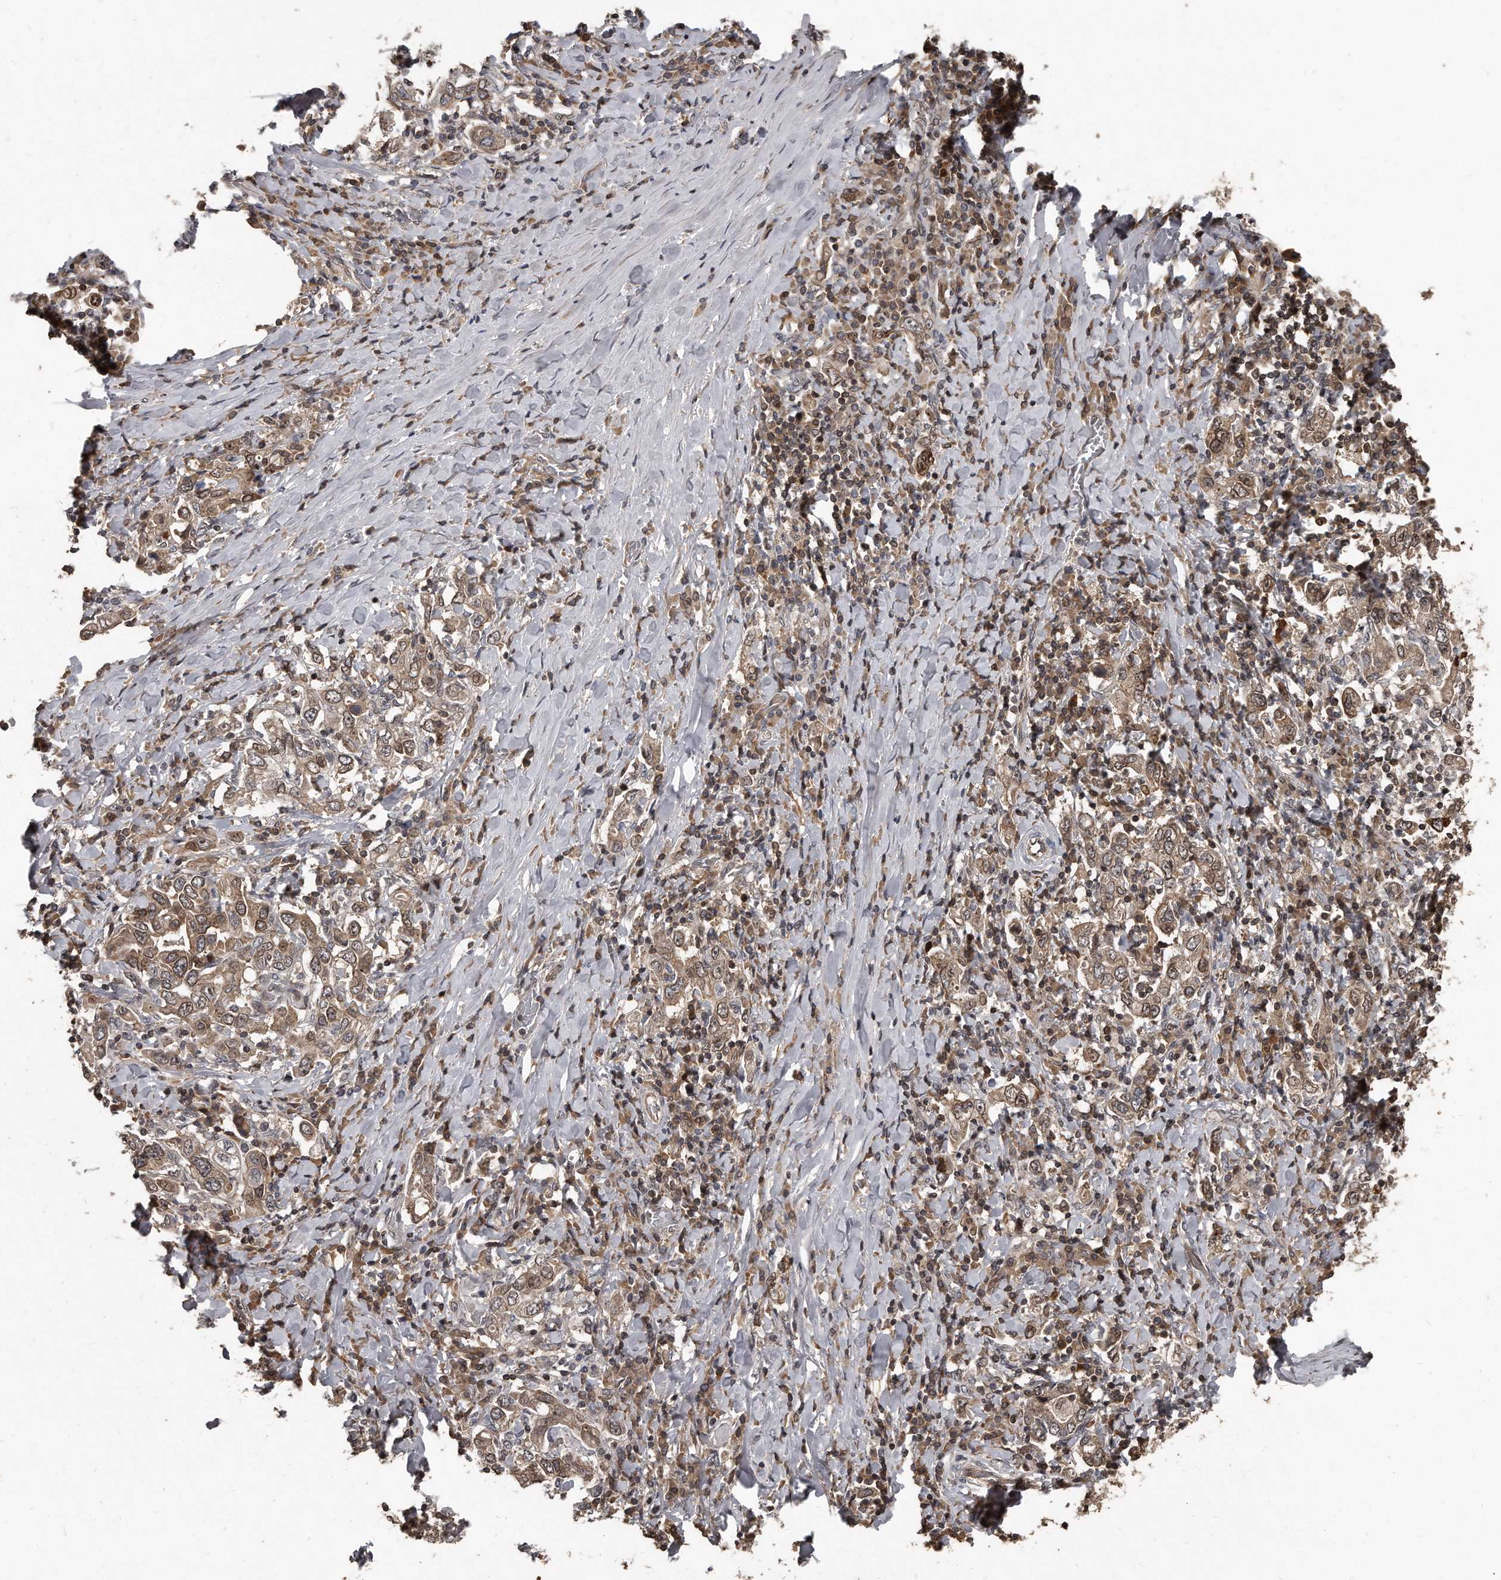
{"staining": {"intensity": "moderate", "quantity": "25%-75%", "location": "cytoplasmic/membranous,nuclear"}, "tissue": "stomach cancer", "cell_type": "Tumor cells", "image_type": "cancer", "snomed": [{"axis": "morphology", "description": "Adenocarcinoma, NOS"}, {"axis": "topography", "description": "Stomach, upper"}], "caption": "Immunohistochemistry (IHC) histopathology image of neoplastic tissue: stomach adenocarcinoma stained using immunohistochemistry (IHC) exhibits medium levels of moderate protein expression localized specifically in the cytoplasmic/membranous and nuclear of tumor cells, appearing as a cytoplasmic/membranous and nuclear brown color.", "gene": "GCH1", "patient": {"sex": "male", "age": 62}}